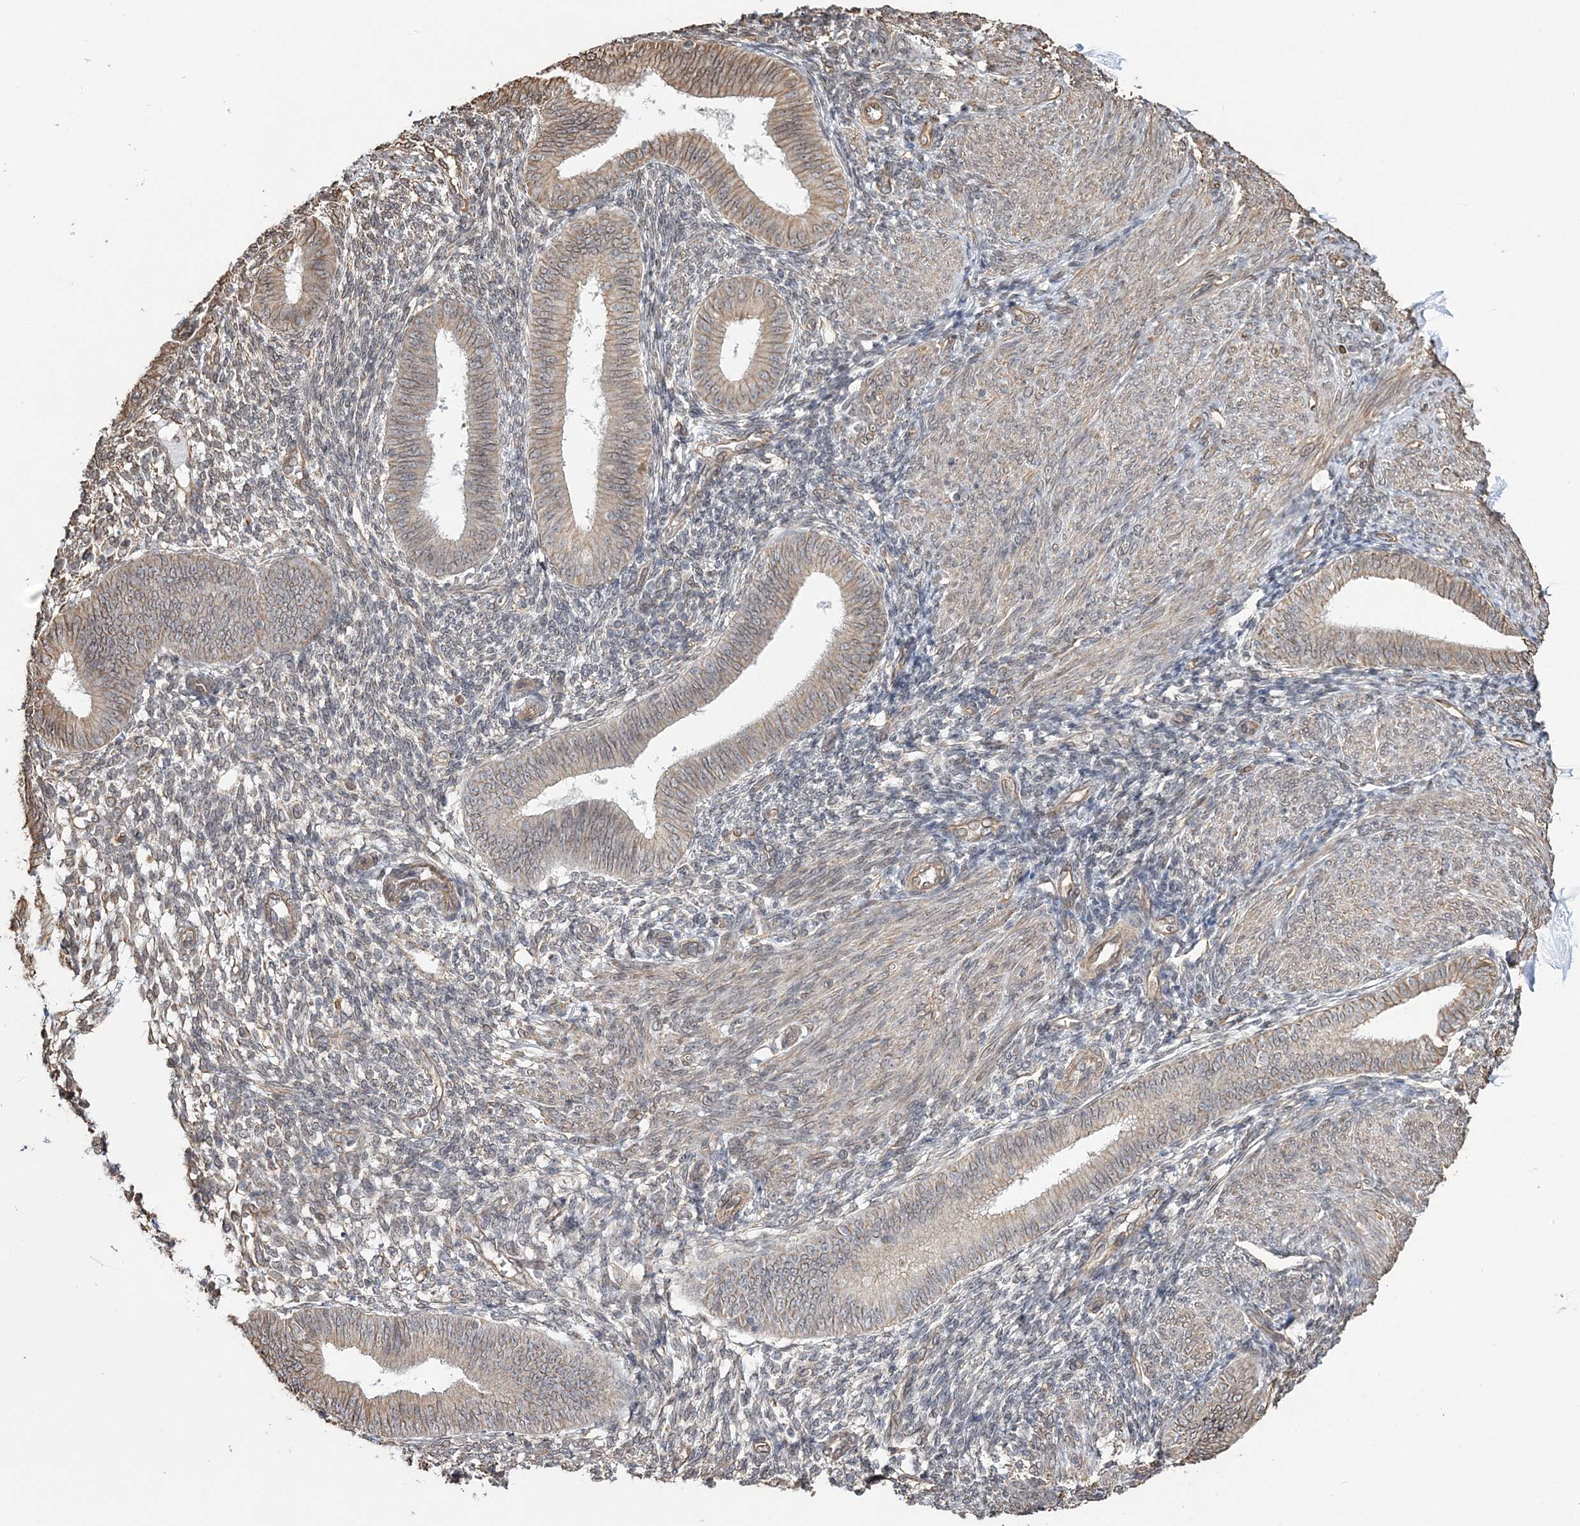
{"staining": {"intensity": "weak", "quantity": "<25%", "location": "cytoplasmic/membranous"}, "tissue": "endometrium", "cell_type": "Cells in endometrial stroma", "image_type": "normal", "snomed": [{"axis": "morphology", "description": "Normal tissue, NOS"}, {"axis": "topography", "description": "Uterus"}, {"axis": "topography", "description": "Endometrium"}], "caption": "This is an immunohistochemistry histopathology image of benign endometrium. There is no expression in cells in endometrial stroma.", "gene": "ATP11B", "patient": {"sex": "female", "age": 48}}